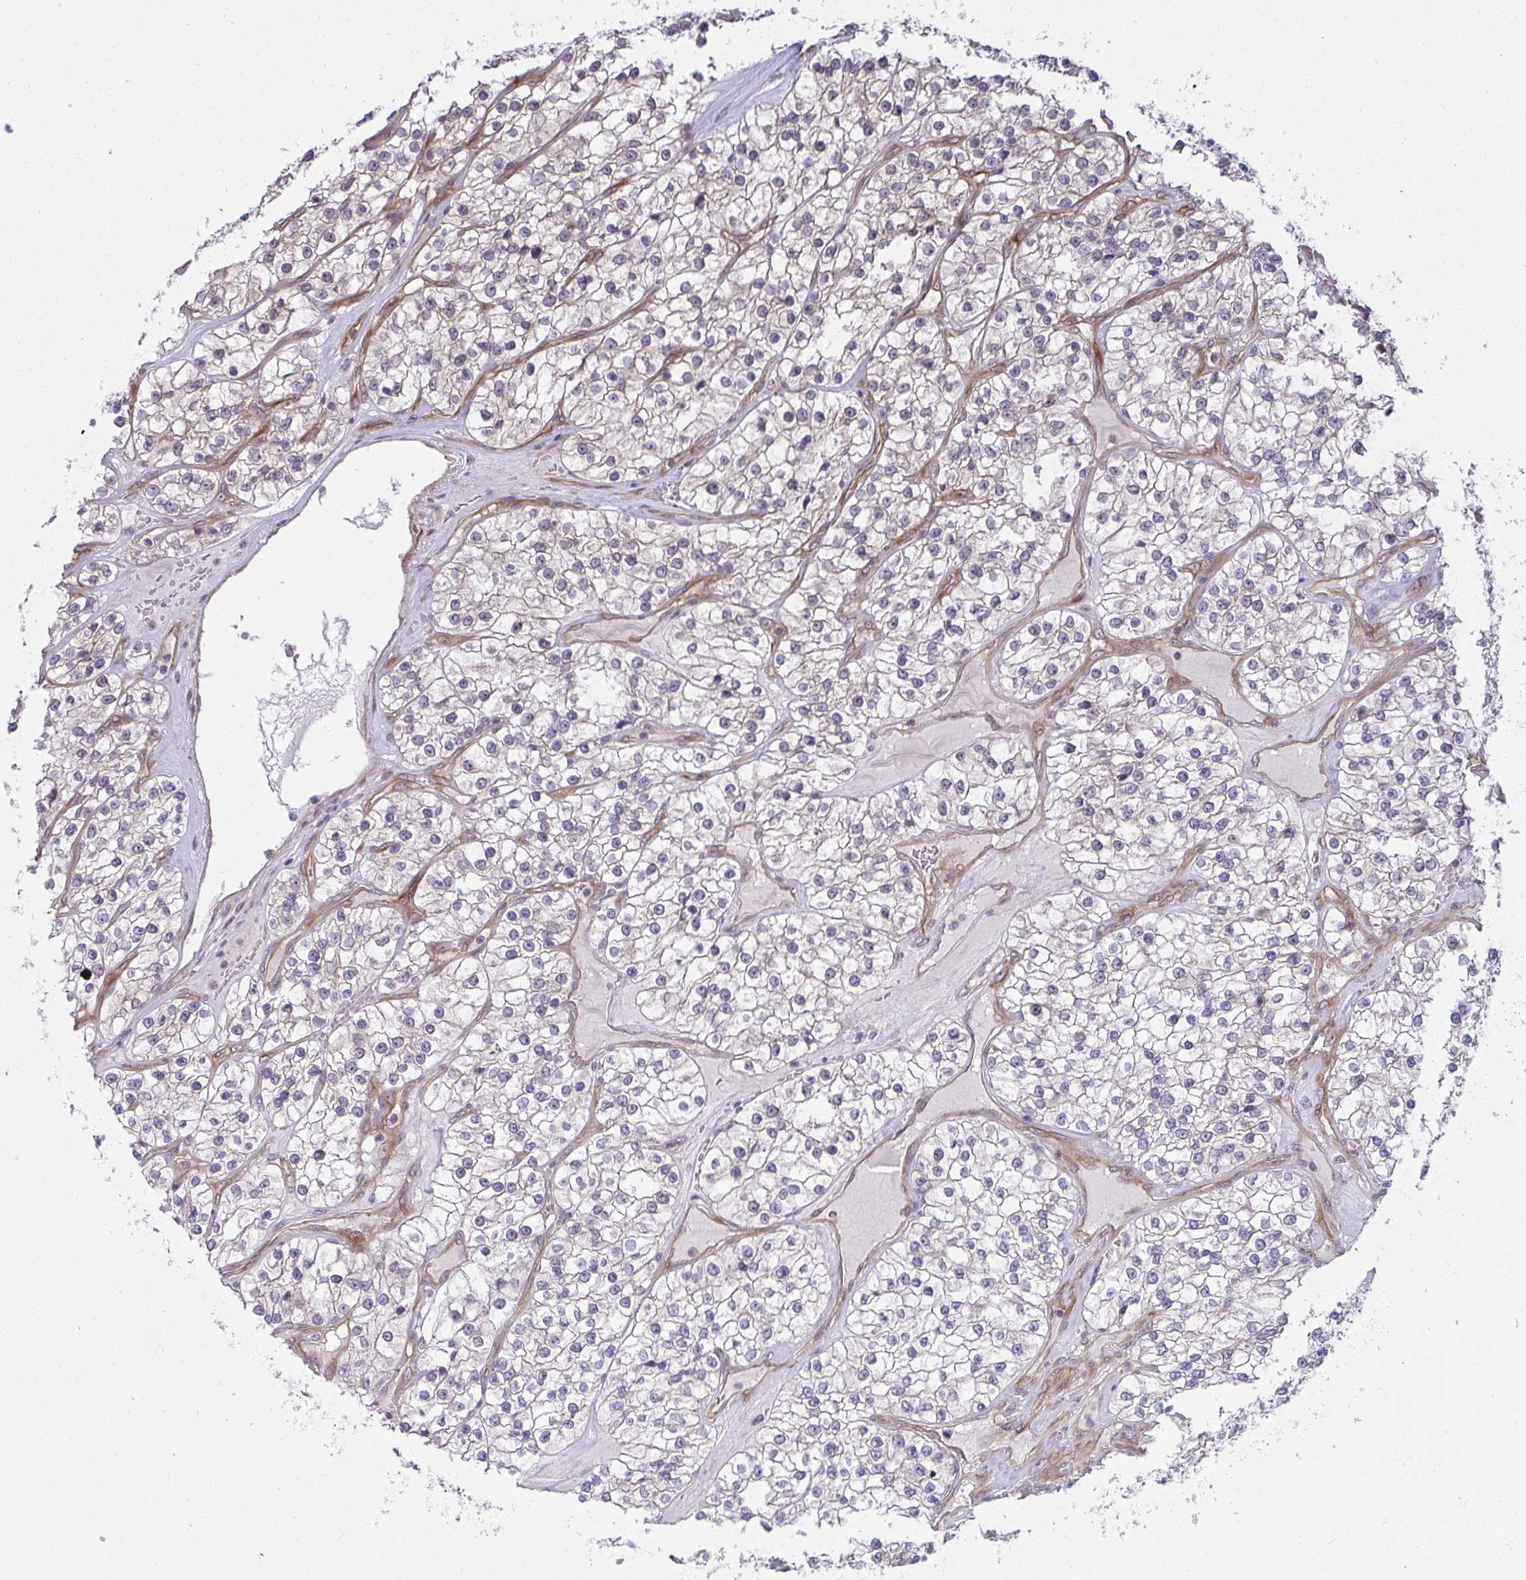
{"staining": {"intensity": "negative", "quantity": "none", "location": "none"}, "tissue": "renal cancer", "cell_type": "Tumor cells", "image_type": "cancer", "snomed": [{"axis": "morphology", "description": "Adenocarcinoma, NOS"}, {"axis": "topography", "description": "Kidney"}], "caption": "Tumor cells are negative for brown protein staining in adenocarcinoma (renal).", "gene": "CASP9", "patient": {"sex": "female", "age": 57}}